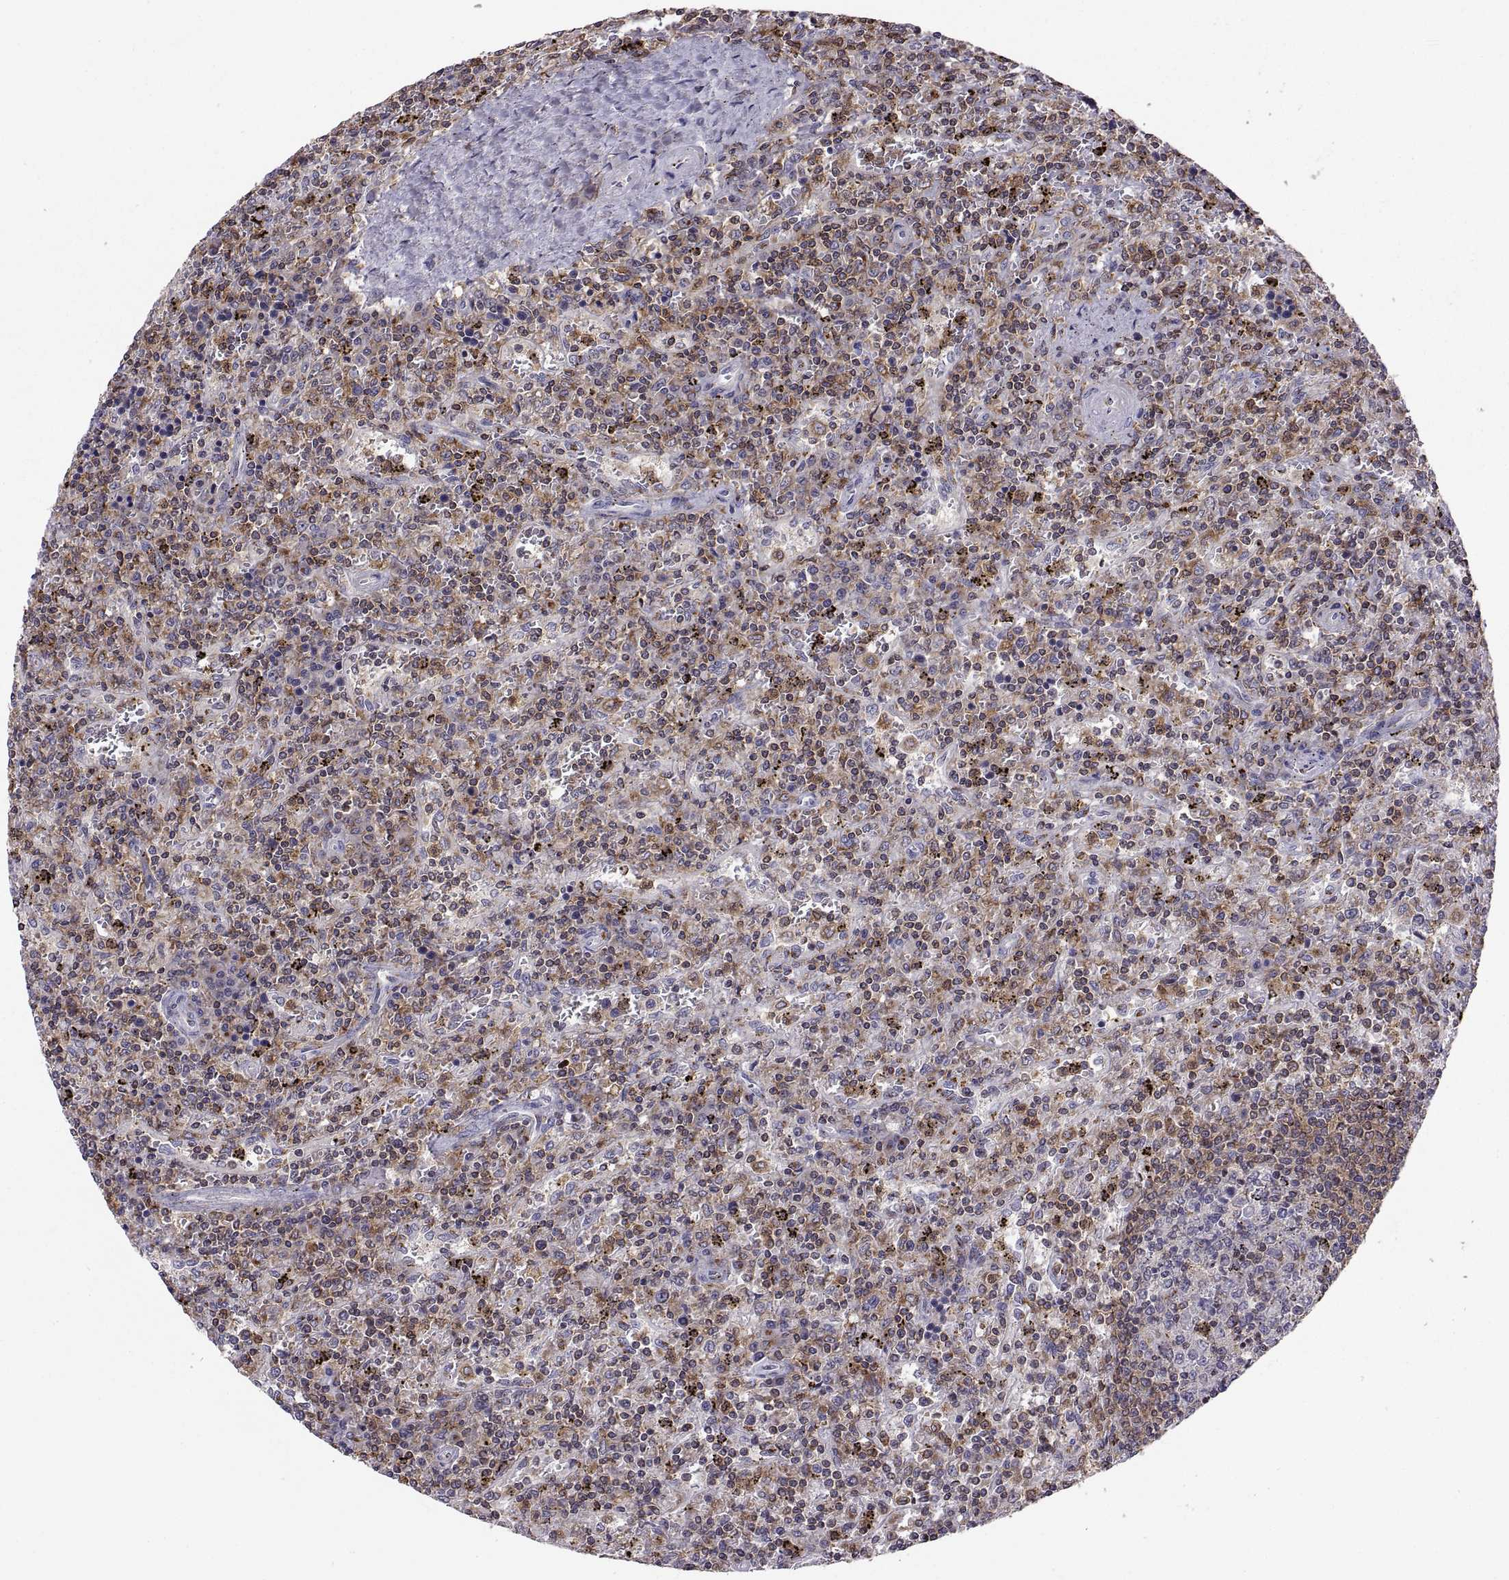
{"staining": {"intensity": "moderate", "quantity": ">75%", "location": "cytoplasmic/membranous"}, "tissue": "lymphoma", "cell_type": "Tumor cells", "image_type": "cancer", "snomed": [{"axis": "morphology", "description": "Malignant lymphoma, non-Hodgkin's type, Low grade"}, {"axis": "topography", "description": "Spleen"}], "caption": "Brown immunohistochemical staining in human low-grade malignant lymphoma, non-Hodgkin's type exhibits moderate cytoplasmic/membranous expression in about >75% of tumor cells. (DAB = brown stain, brightfield microscopy at high magnification).", "gene": "ACAP1", "patient": {"sex": "male", "age": 62}}